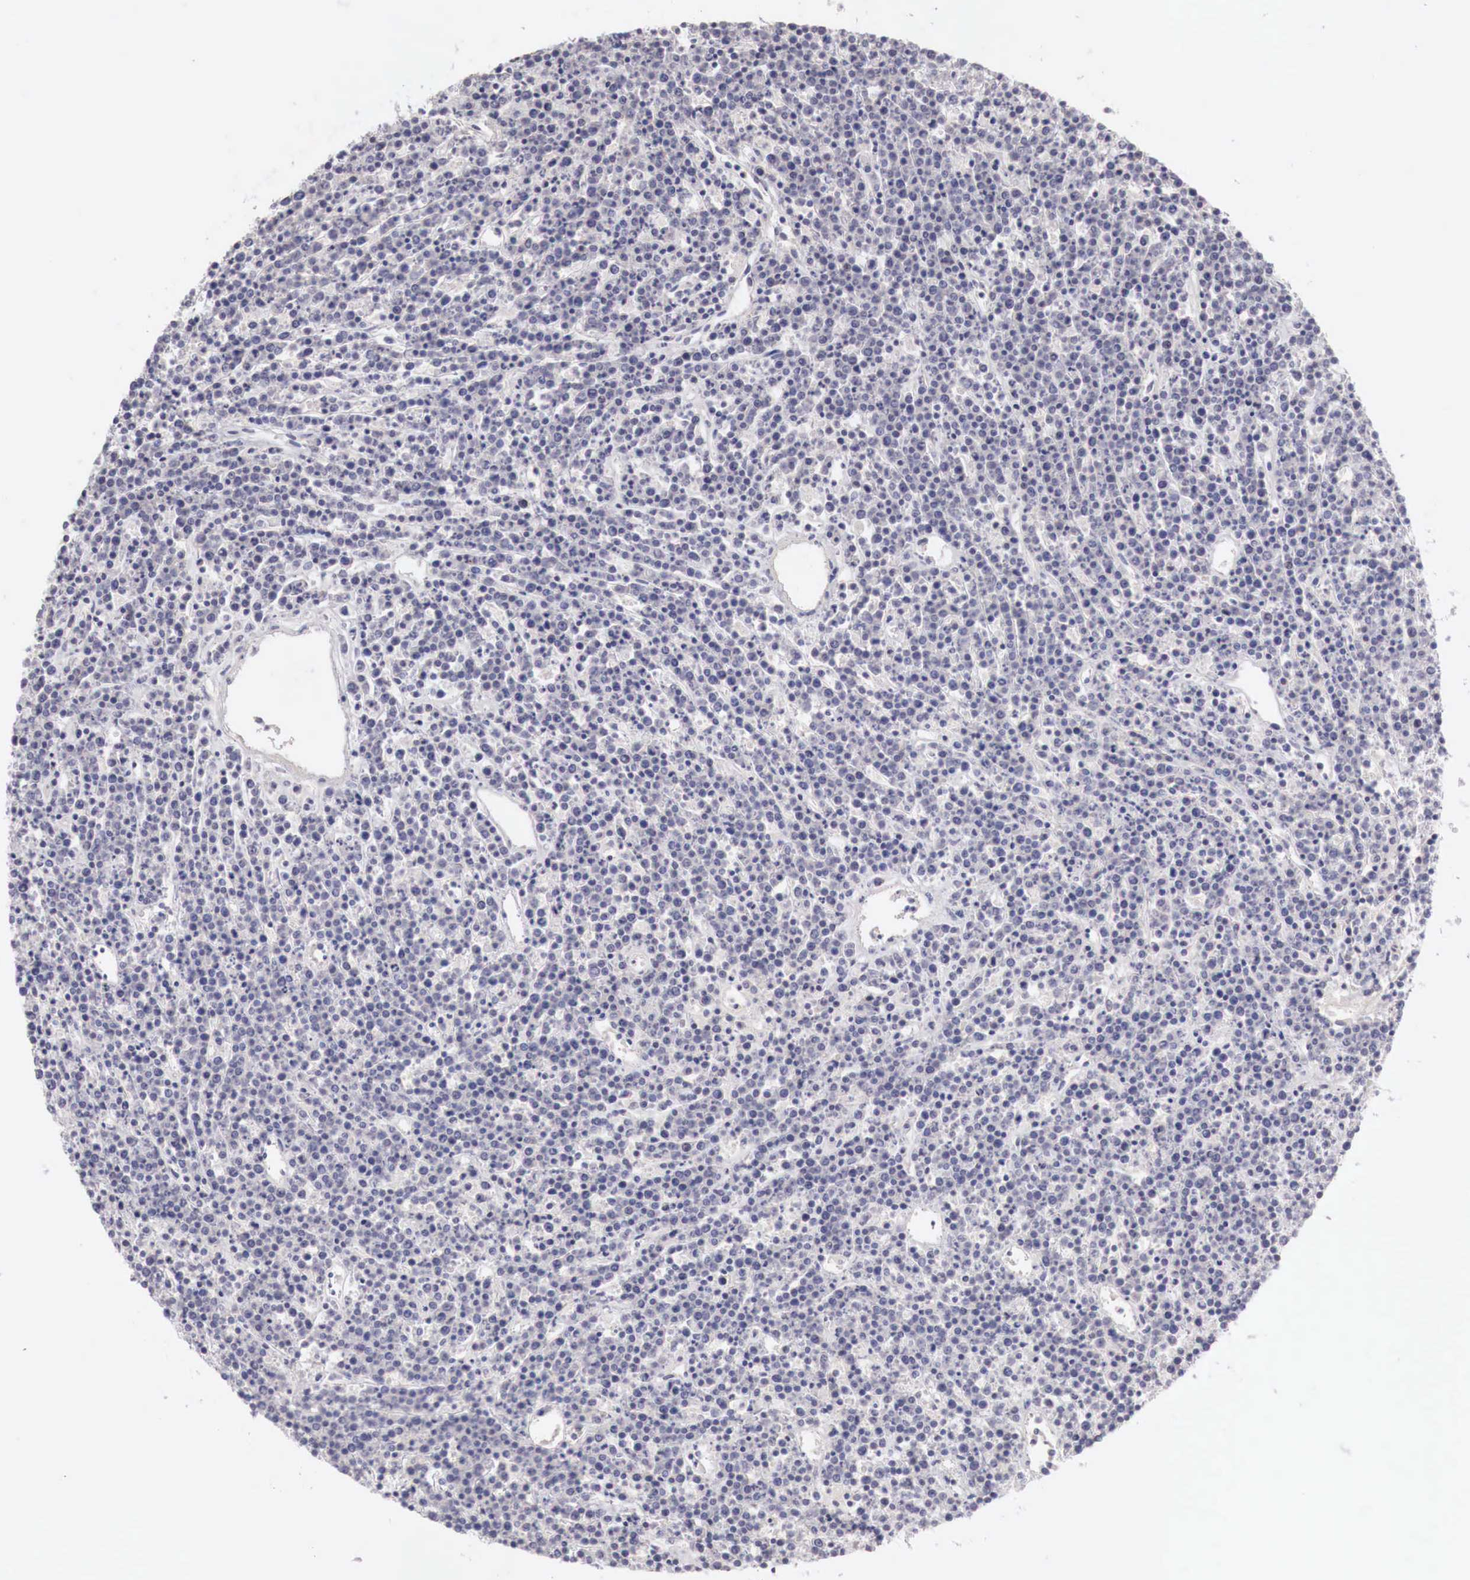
{"staining": {"intensity": "negative", "quantity": "none", "location": "none"}, "tissue": "lymphoma", "cell_type": "Tumor cells", "image_type": "cancer", "snomed": [{"axis": "morphology", "description": "Malignant lymphoma, non-Hodgkin's type, High grade"}, {"axis": "topography", "description": "Ovary"}], "caption": "Immunohistochemistry (IHC) photomicrograph of human lymphoma stained for a protein (brown), which reveals no staining in tumor cells.", "gene": "GATA1", "patient": {"sex": "female", "age": 56}}